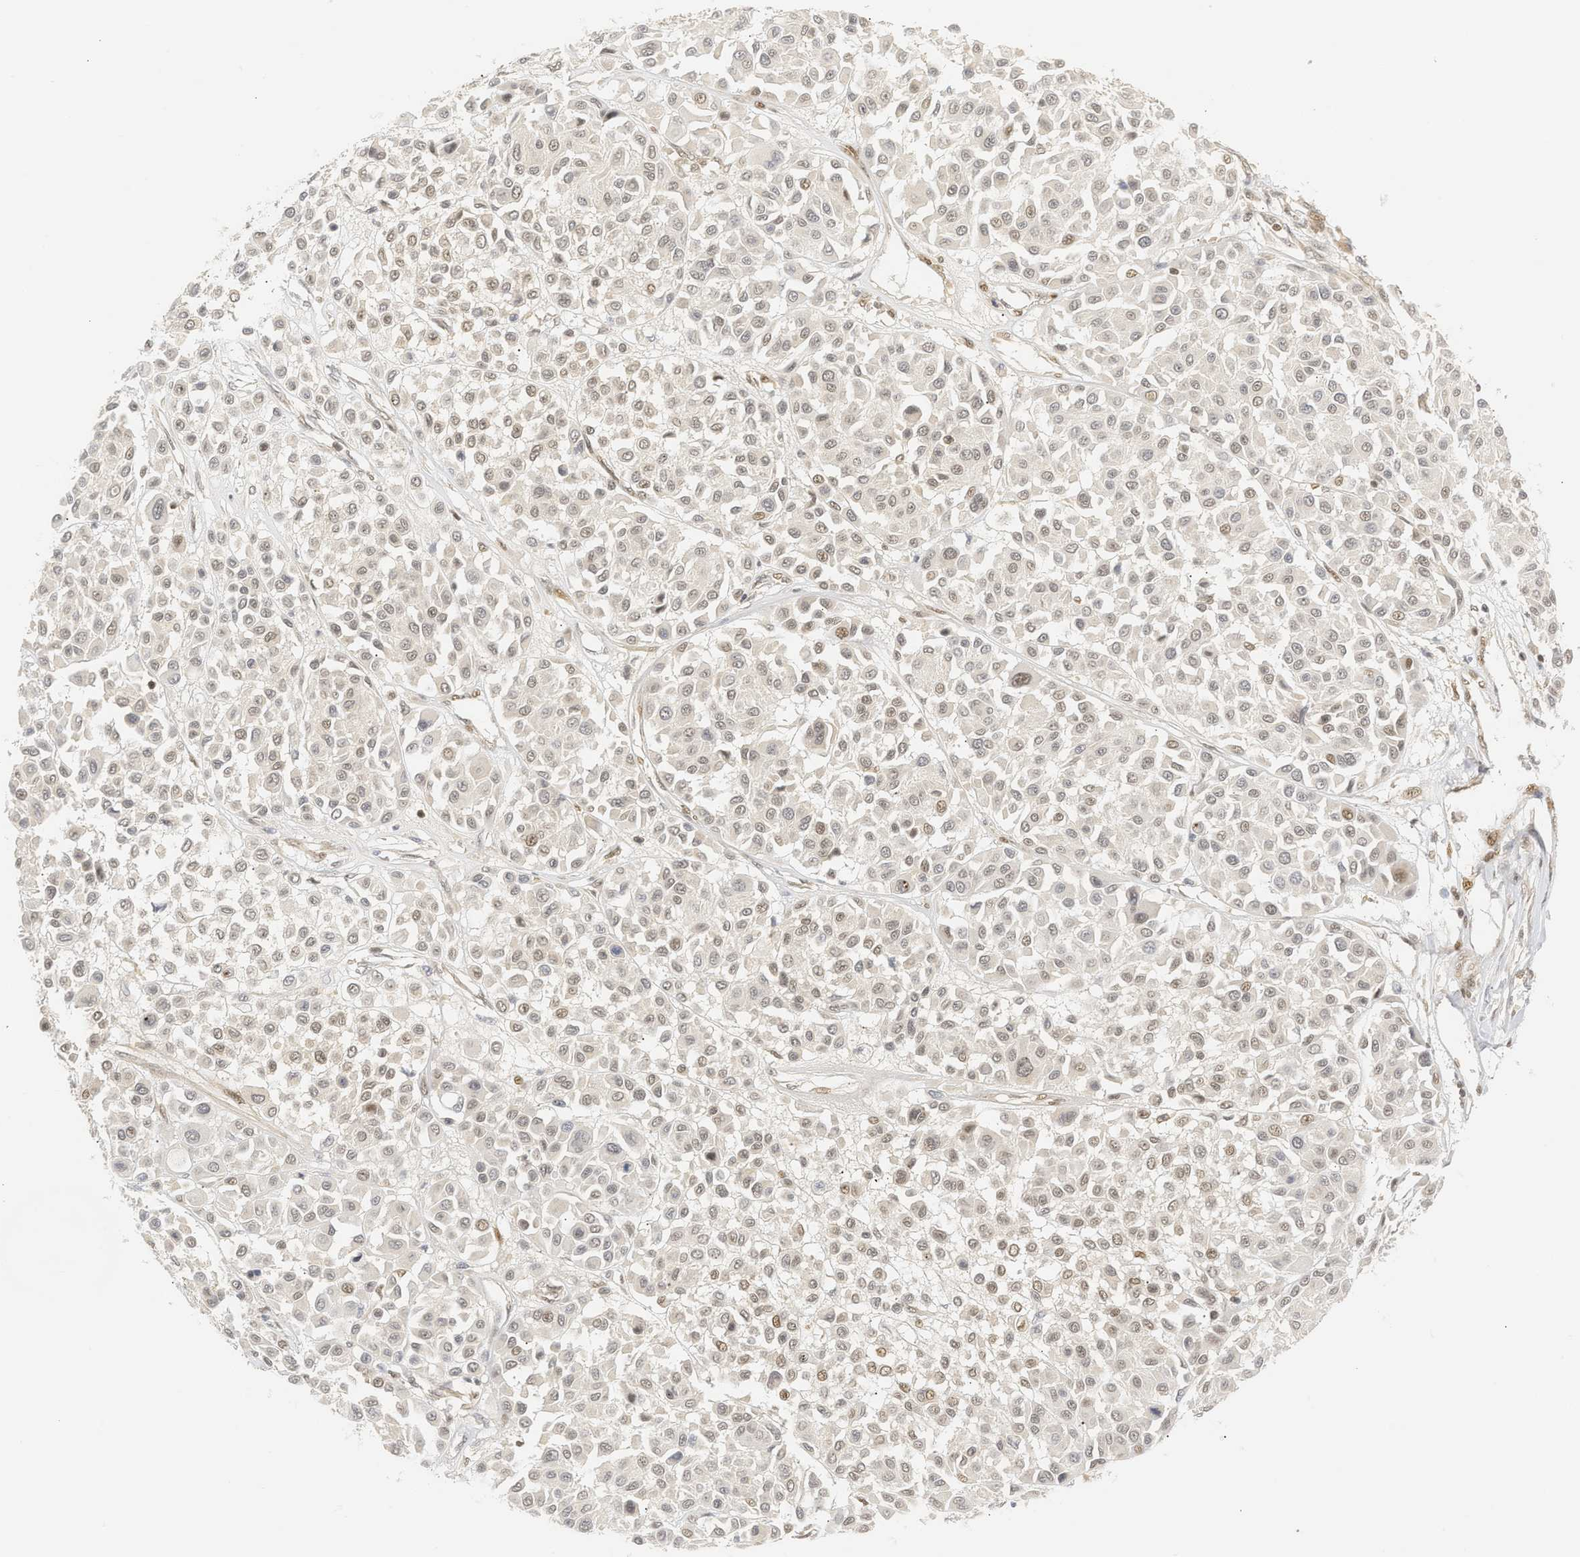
{"staining": {"intensity": "weak", "quantity": ">75%", "location": "nuclear"}, "tissue": "melanoma", "cell_type": "Tumor cells", "image_type": "cancer", "snomed": [{"axis": "morphology", "description": "Malignant melanoma, Metastatic site"}, {"axis": "topography", "description": "Soft tissue"}], "caption": "Immunohistochemical staining of human malignant melanoma (metastatic site) exhibits weak nuclear protein expression in about >75% of tumor cells.", "gene": "SSBP2", "patient": {"sex": "male", "age": 41}}